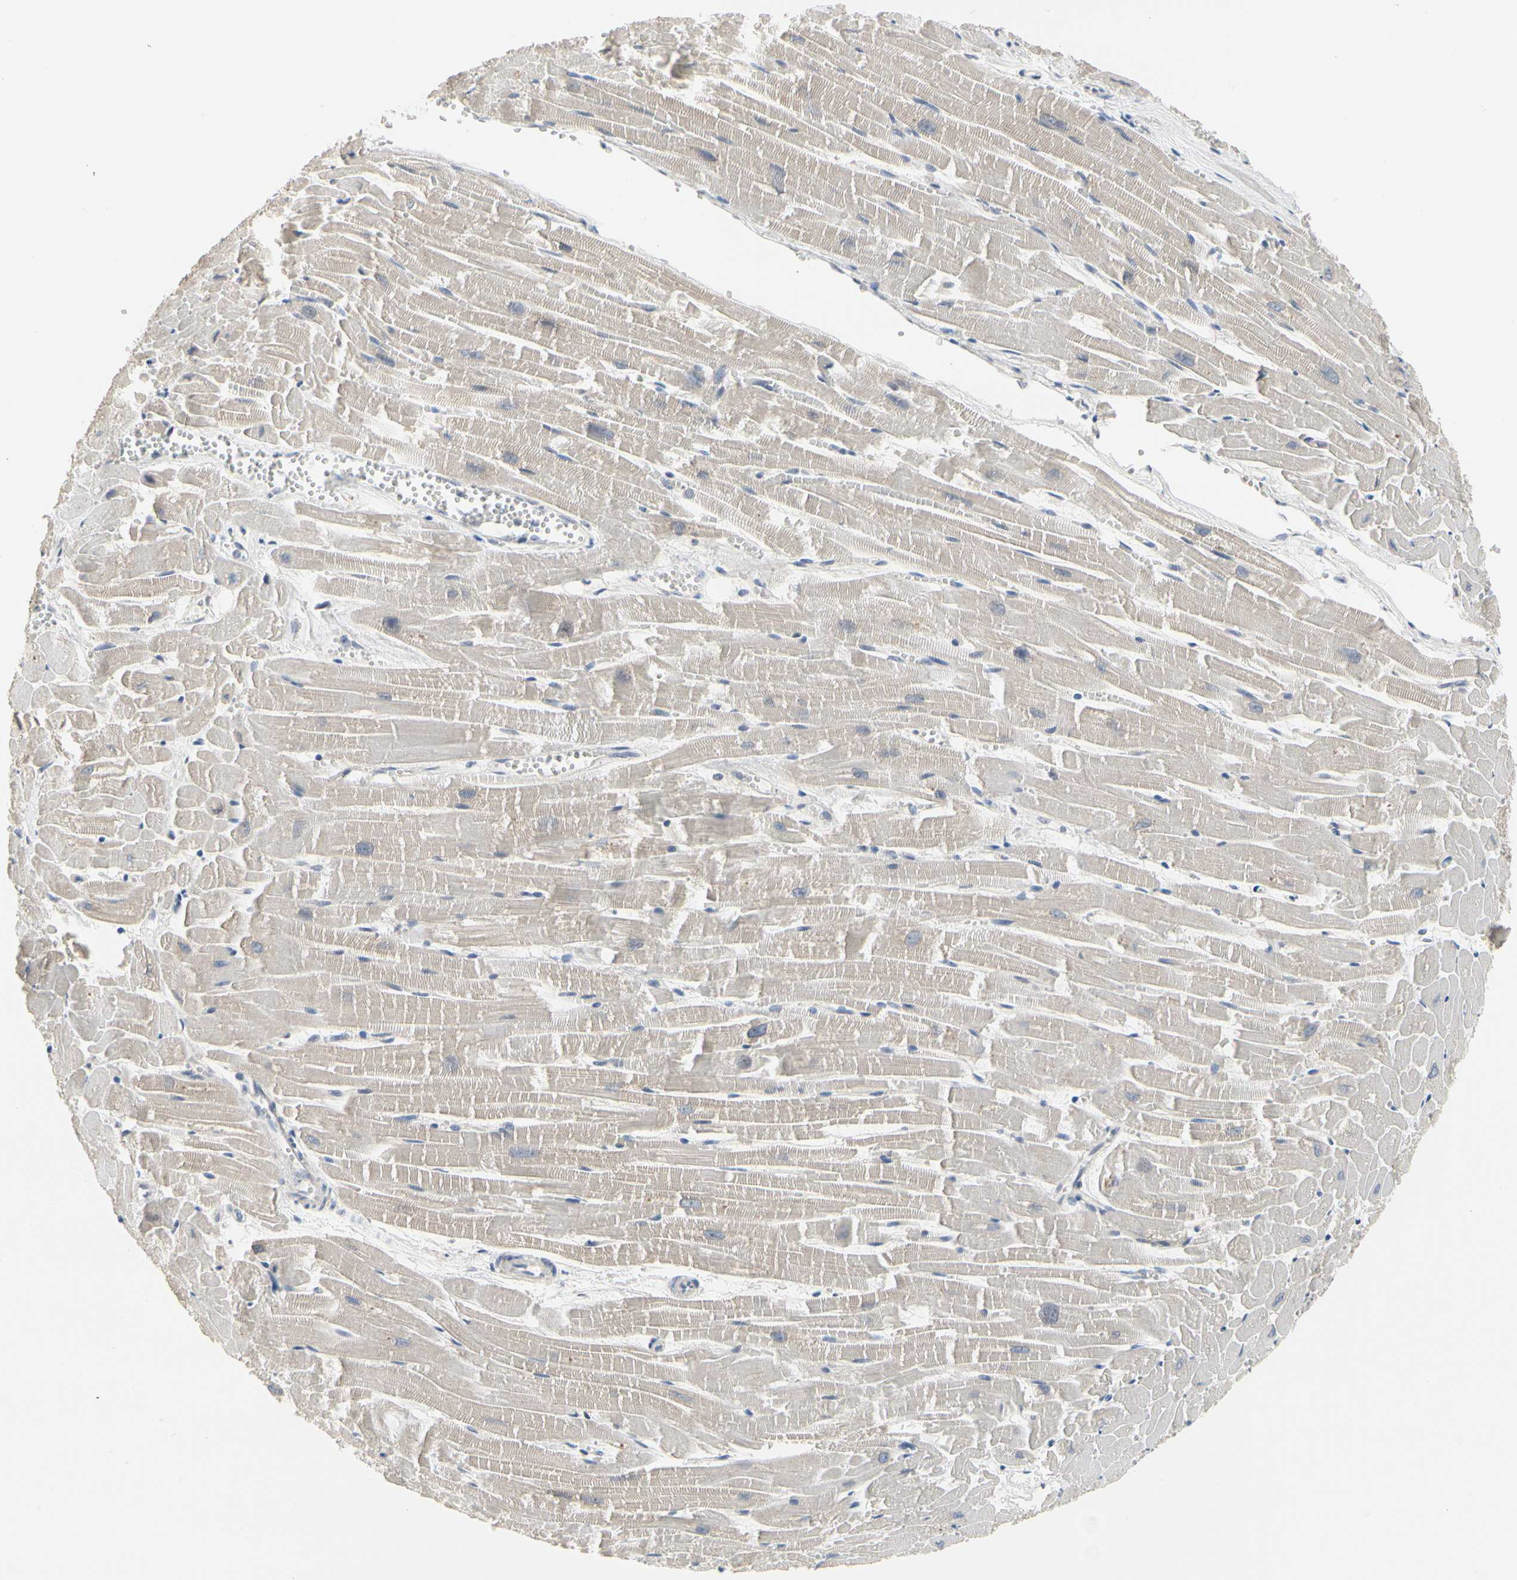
{"staining": {"intensity": "negative", "quantity": "none", "location": "none"}, "tissue": "heart muscle", "cell_type": "Cardiomyocytes", "image_type": "normal", "snomed": [{"axis": "morphology", "description": "Normal tissue, NOS"}, {"axis": "topography", "description": "Heart"}], "caption": "A photomicrograph of heart muscle stained for a protein shows no brown staining in cardiomyocytes.", "gene": "CDK5", "patient": {"sex": "female", "age": 19}}